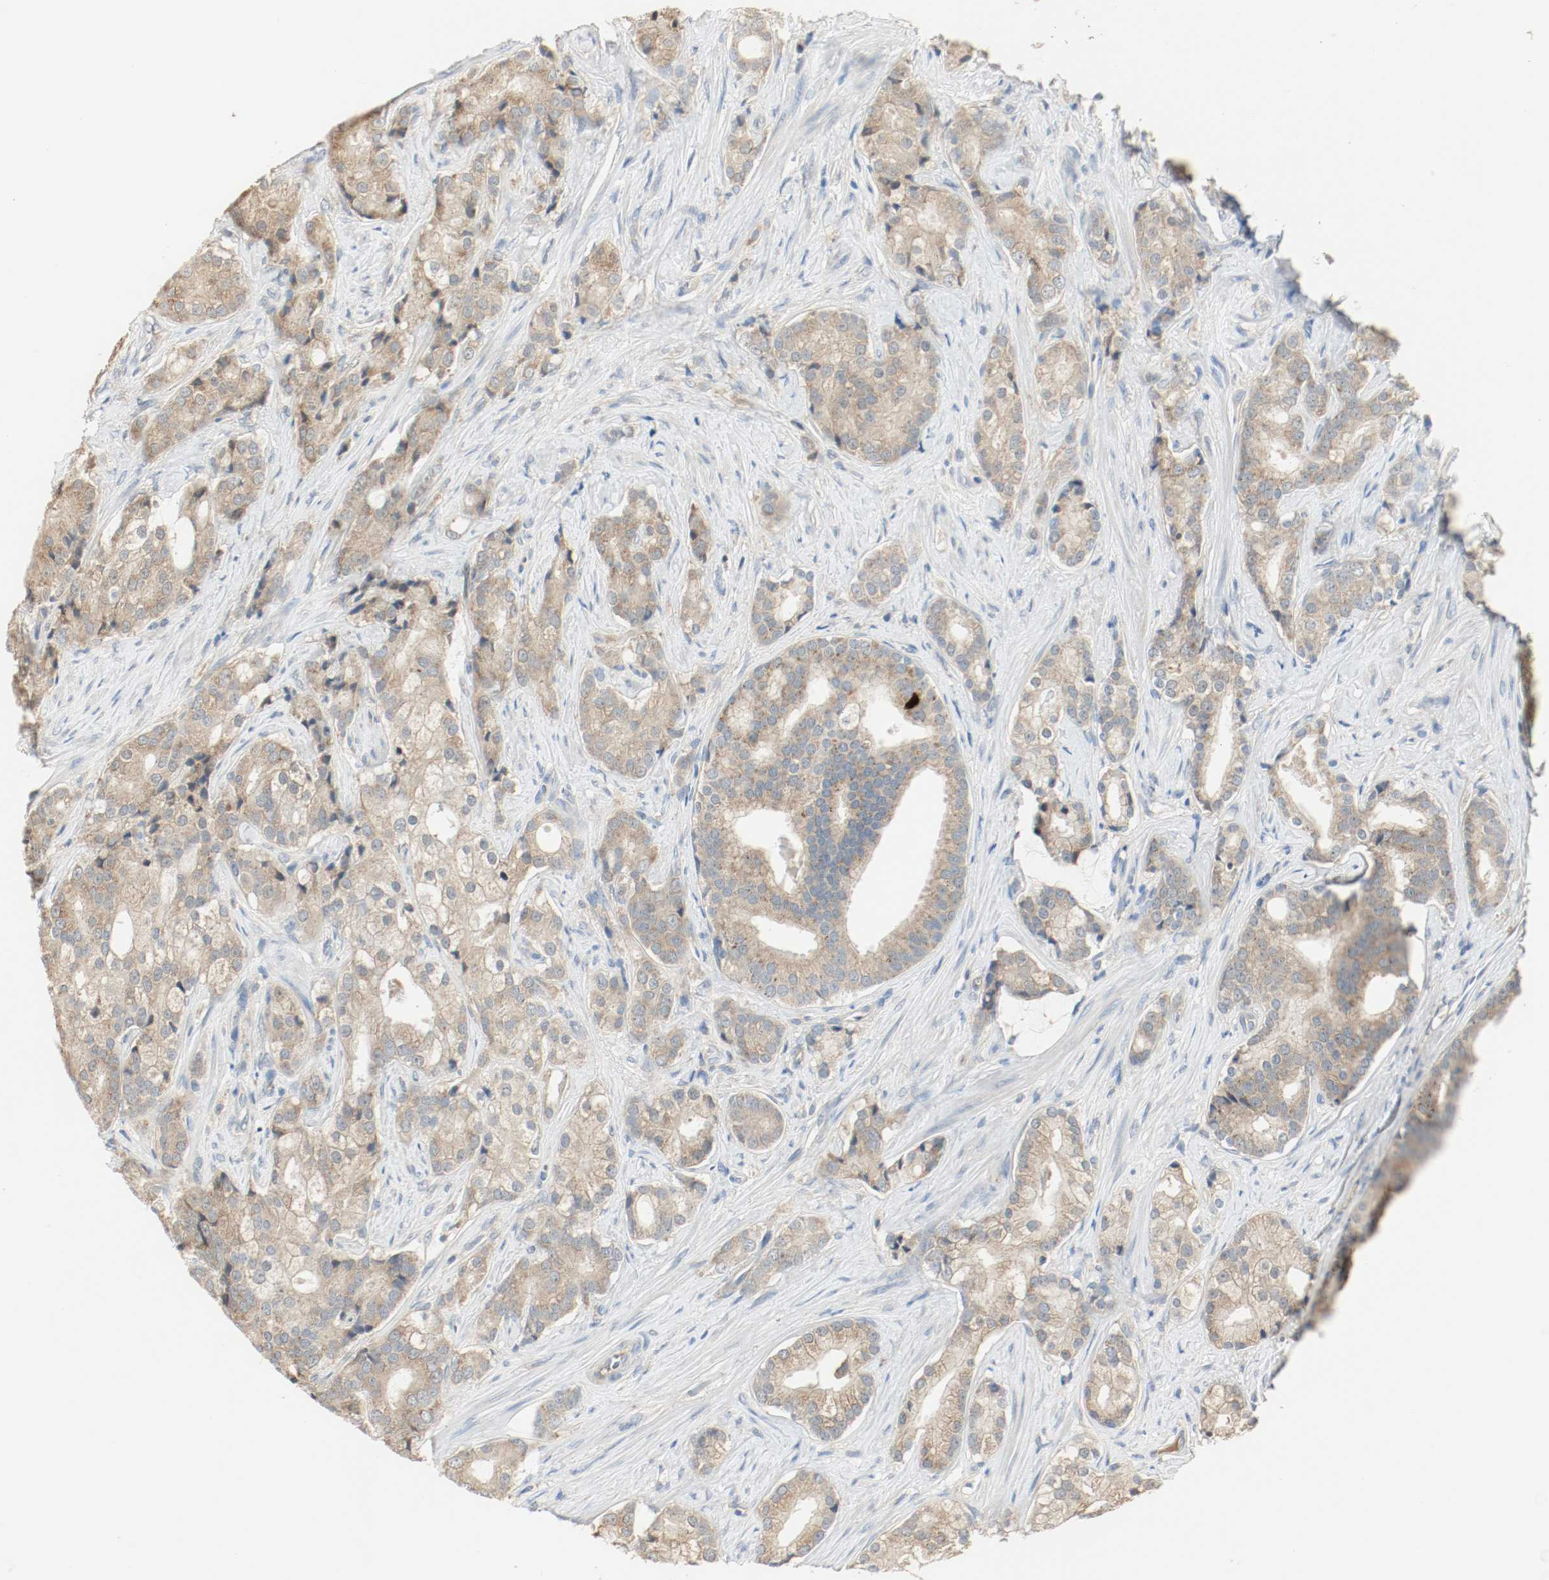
{"staining": {"intensity": "weak", "quantity": ">75%", "location": "cytoplasmic/membranous"}, "tissue": "prostate cancer", "cell_type": "Tumor cells", "image_type": "cancer", "snomed": [{"axis": "morphology", "description": "Adenocarcinoma, Low grade"}, {"axis": "topography", "description": "Prostate"}], "caption": "Immunohistochemistry (DAB) staining of human prostate adenocarcinoma (low-grade) reveals weak cytoplasmic/membranous protein positivity in about >75% of tumor cells.", "gene": "MELTF", "patient": {"sex": "male", "age": 58}}